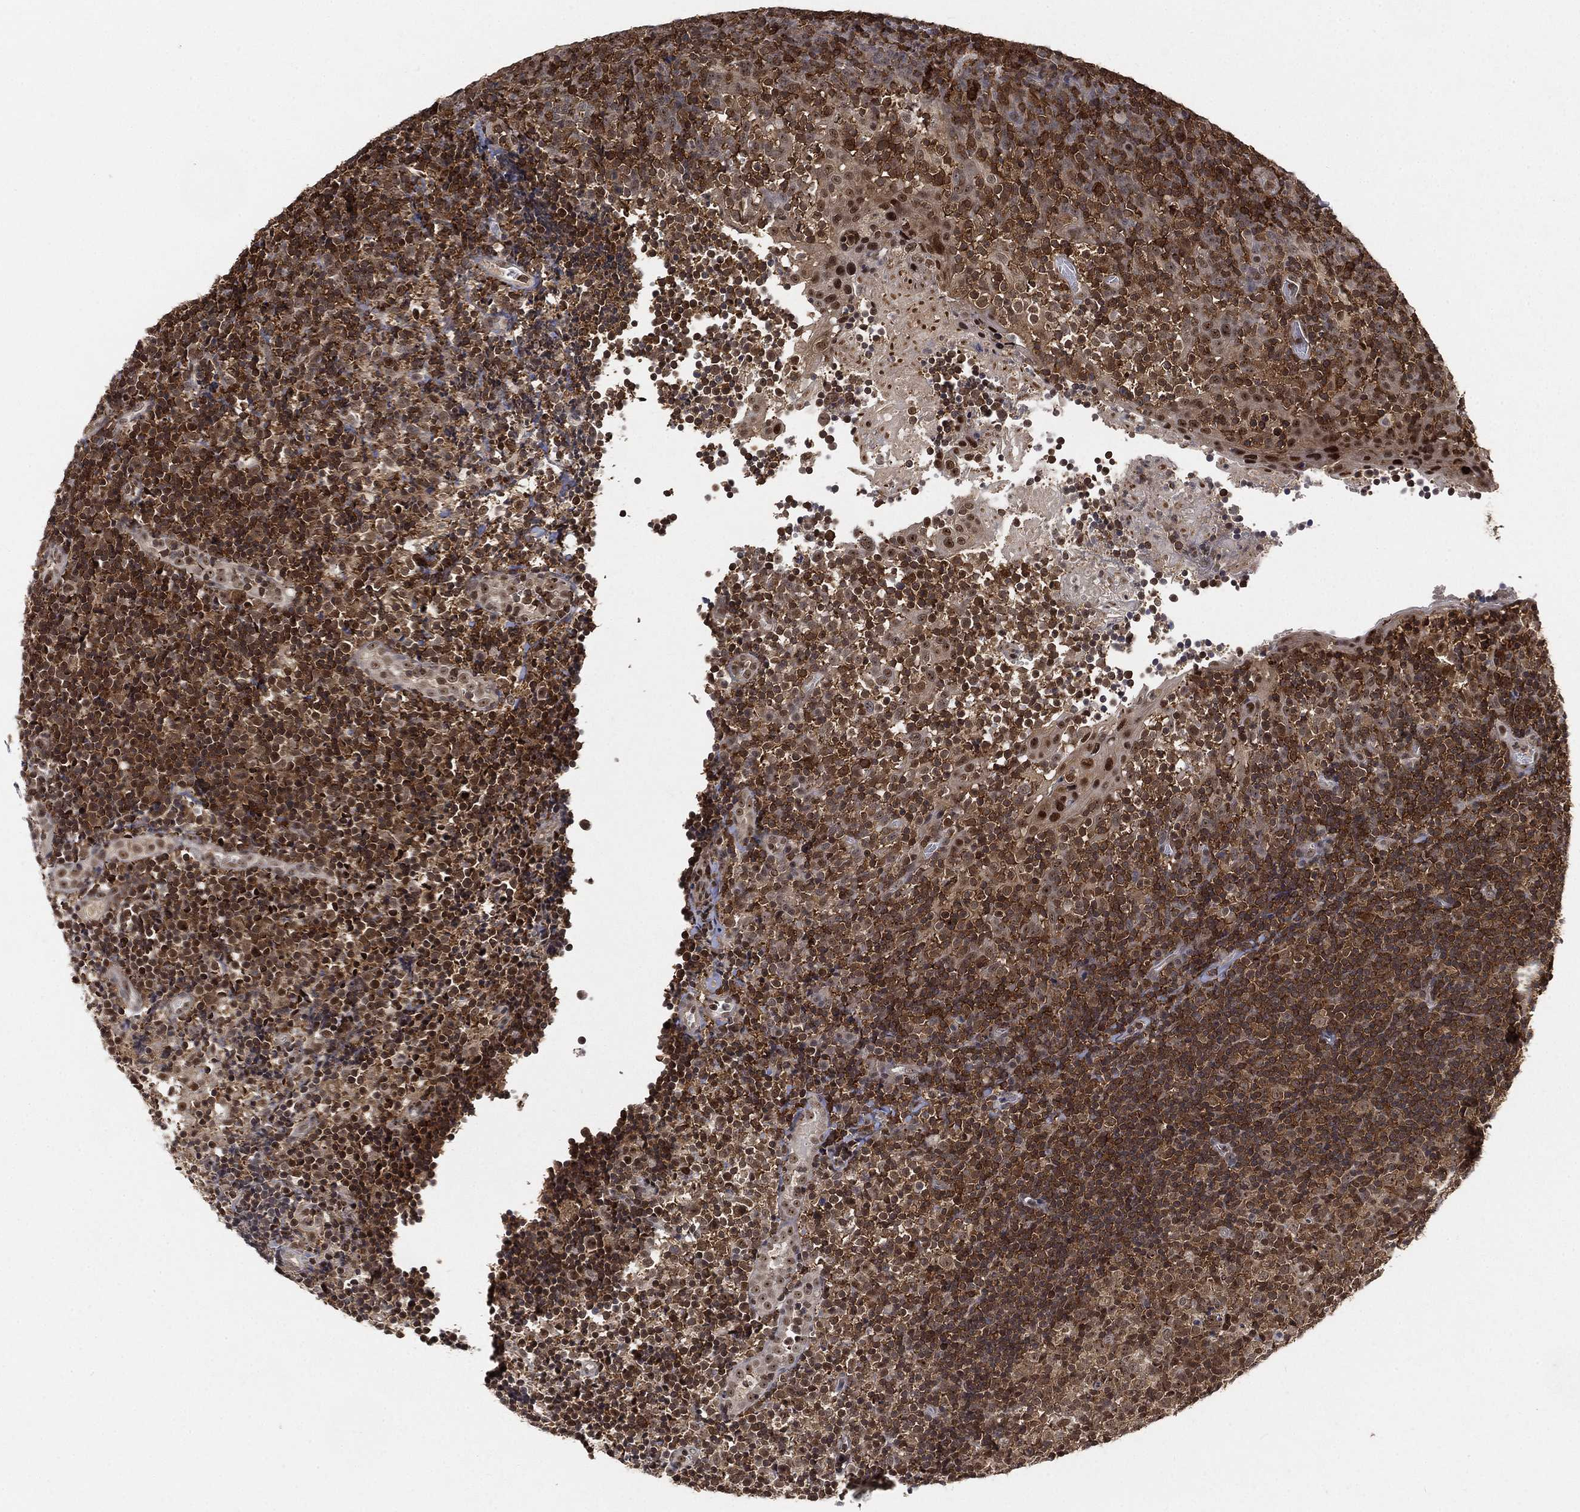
{"staining": {"intensity": "moderate", "quantity": "25%-75%", "location": "nuclear"}, "tissue": "tonsil", "cell_type": "Germinal center cells", "image_type": "normal", "snomed": [{"axis": "morphology", "description": "Normal tissue, NOS"}, {"axis": "topography", "description": "Tonsil"}], "caption": "IHC histopathology image of unremarkable tonsil: human tonsil stained using immunohistochemistry demonstrates medium levels of moderate protein expression localized specifically in the nuclear of germinal center cells, appearing as a nuclear brown color.", "gene": "WDR26", "patient": {"sex": "female", "age": 5}}